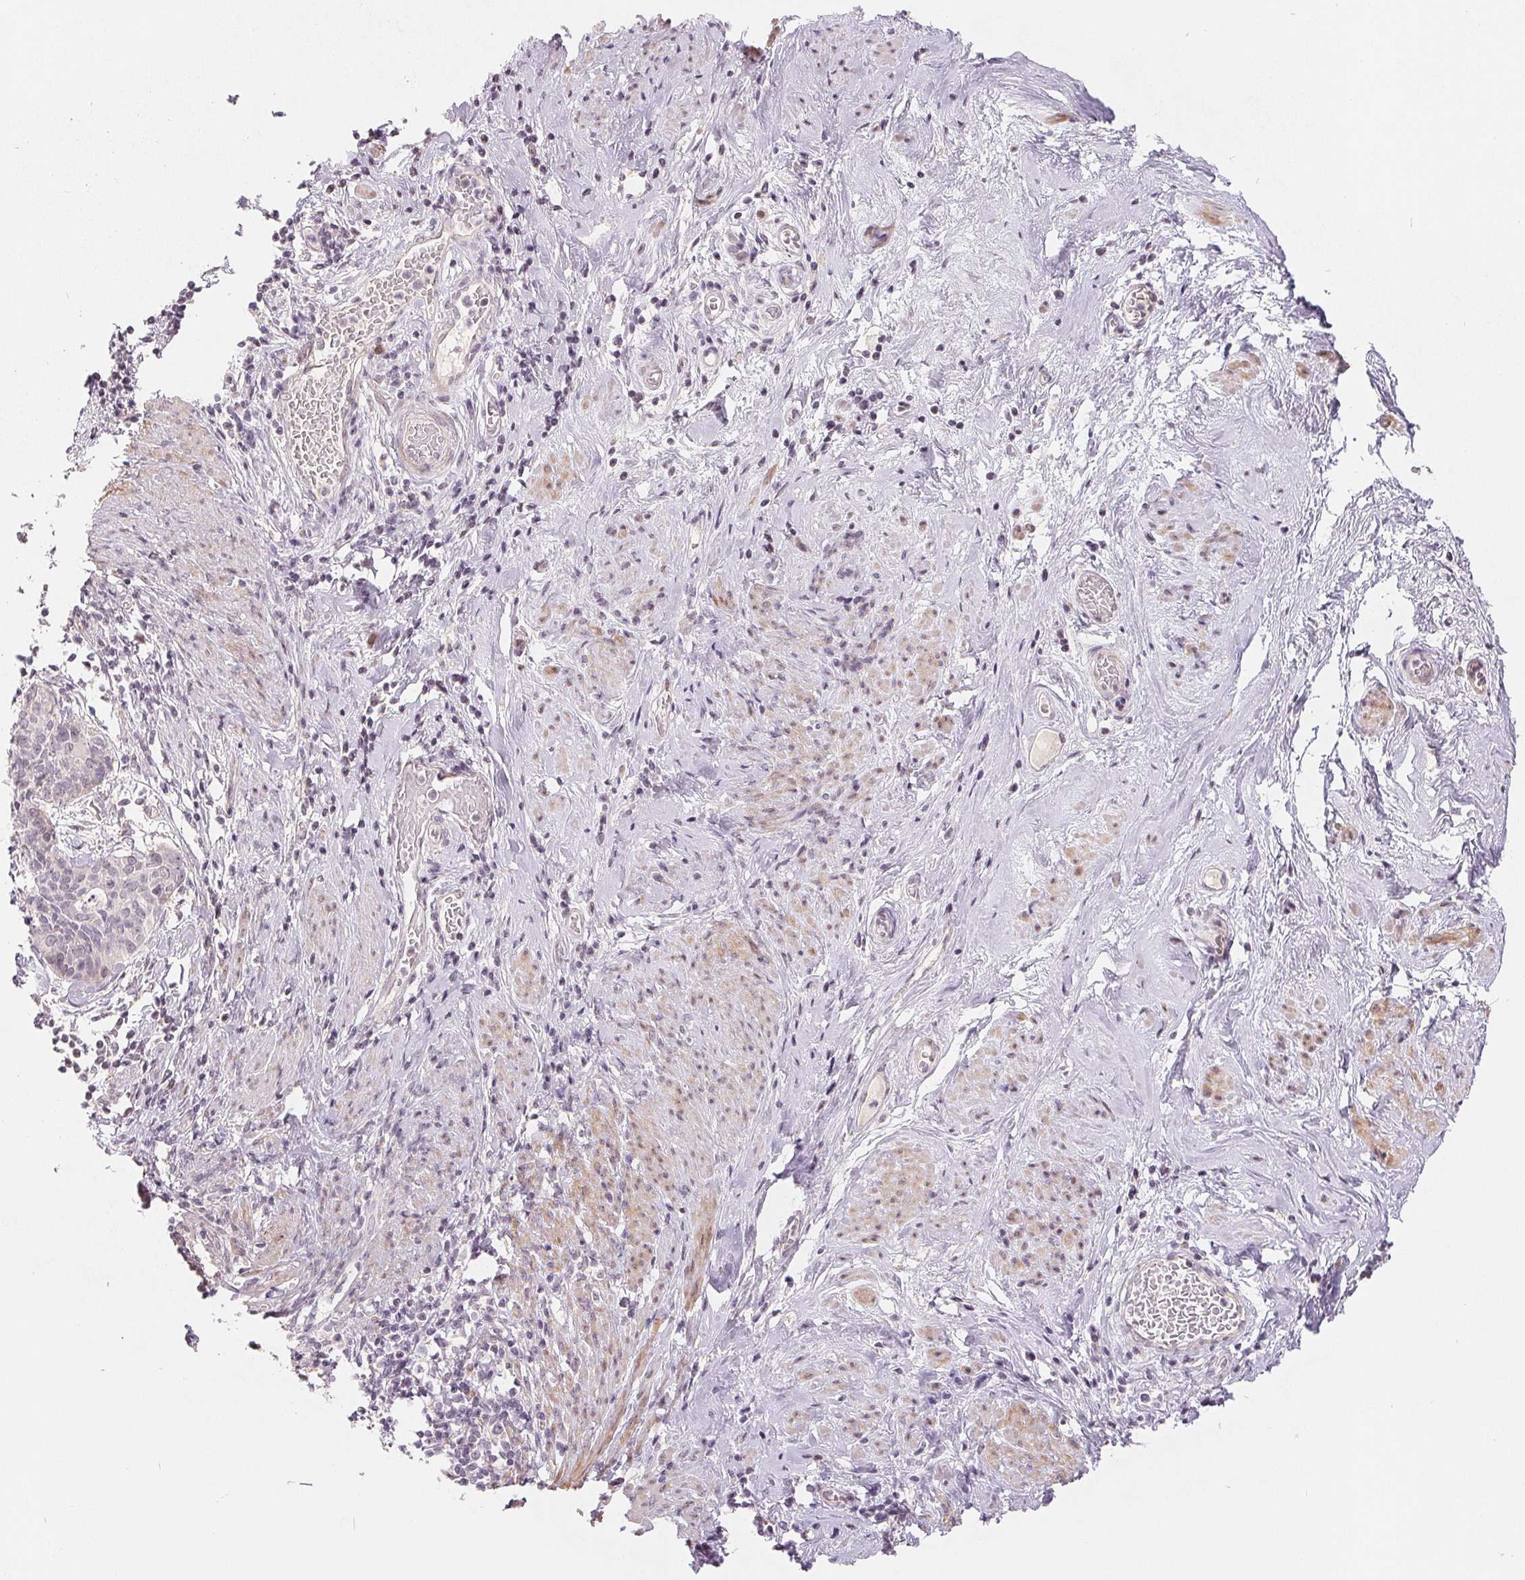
{"staining": {"intensity": "weak", "quantity": "<25%", "location": "nuclear"}, "tissue": "cervical cancer", "cell_type": "Tumor cells", "image_type": "cancer", "snomed": [{"axis": "morphology", "description": "Squamous cell carcinoma, NOS"}, {"axis": "topography", "description": "Cervix"}], "caption": "Immunohistochemical staining of squamous cell carcinoma (cervical) demonstrates no significant positivity in tumor cells. Nuclei are stained in blue.", "gene": "NRG2", "patient": {"sex": "female", "age": 69}}